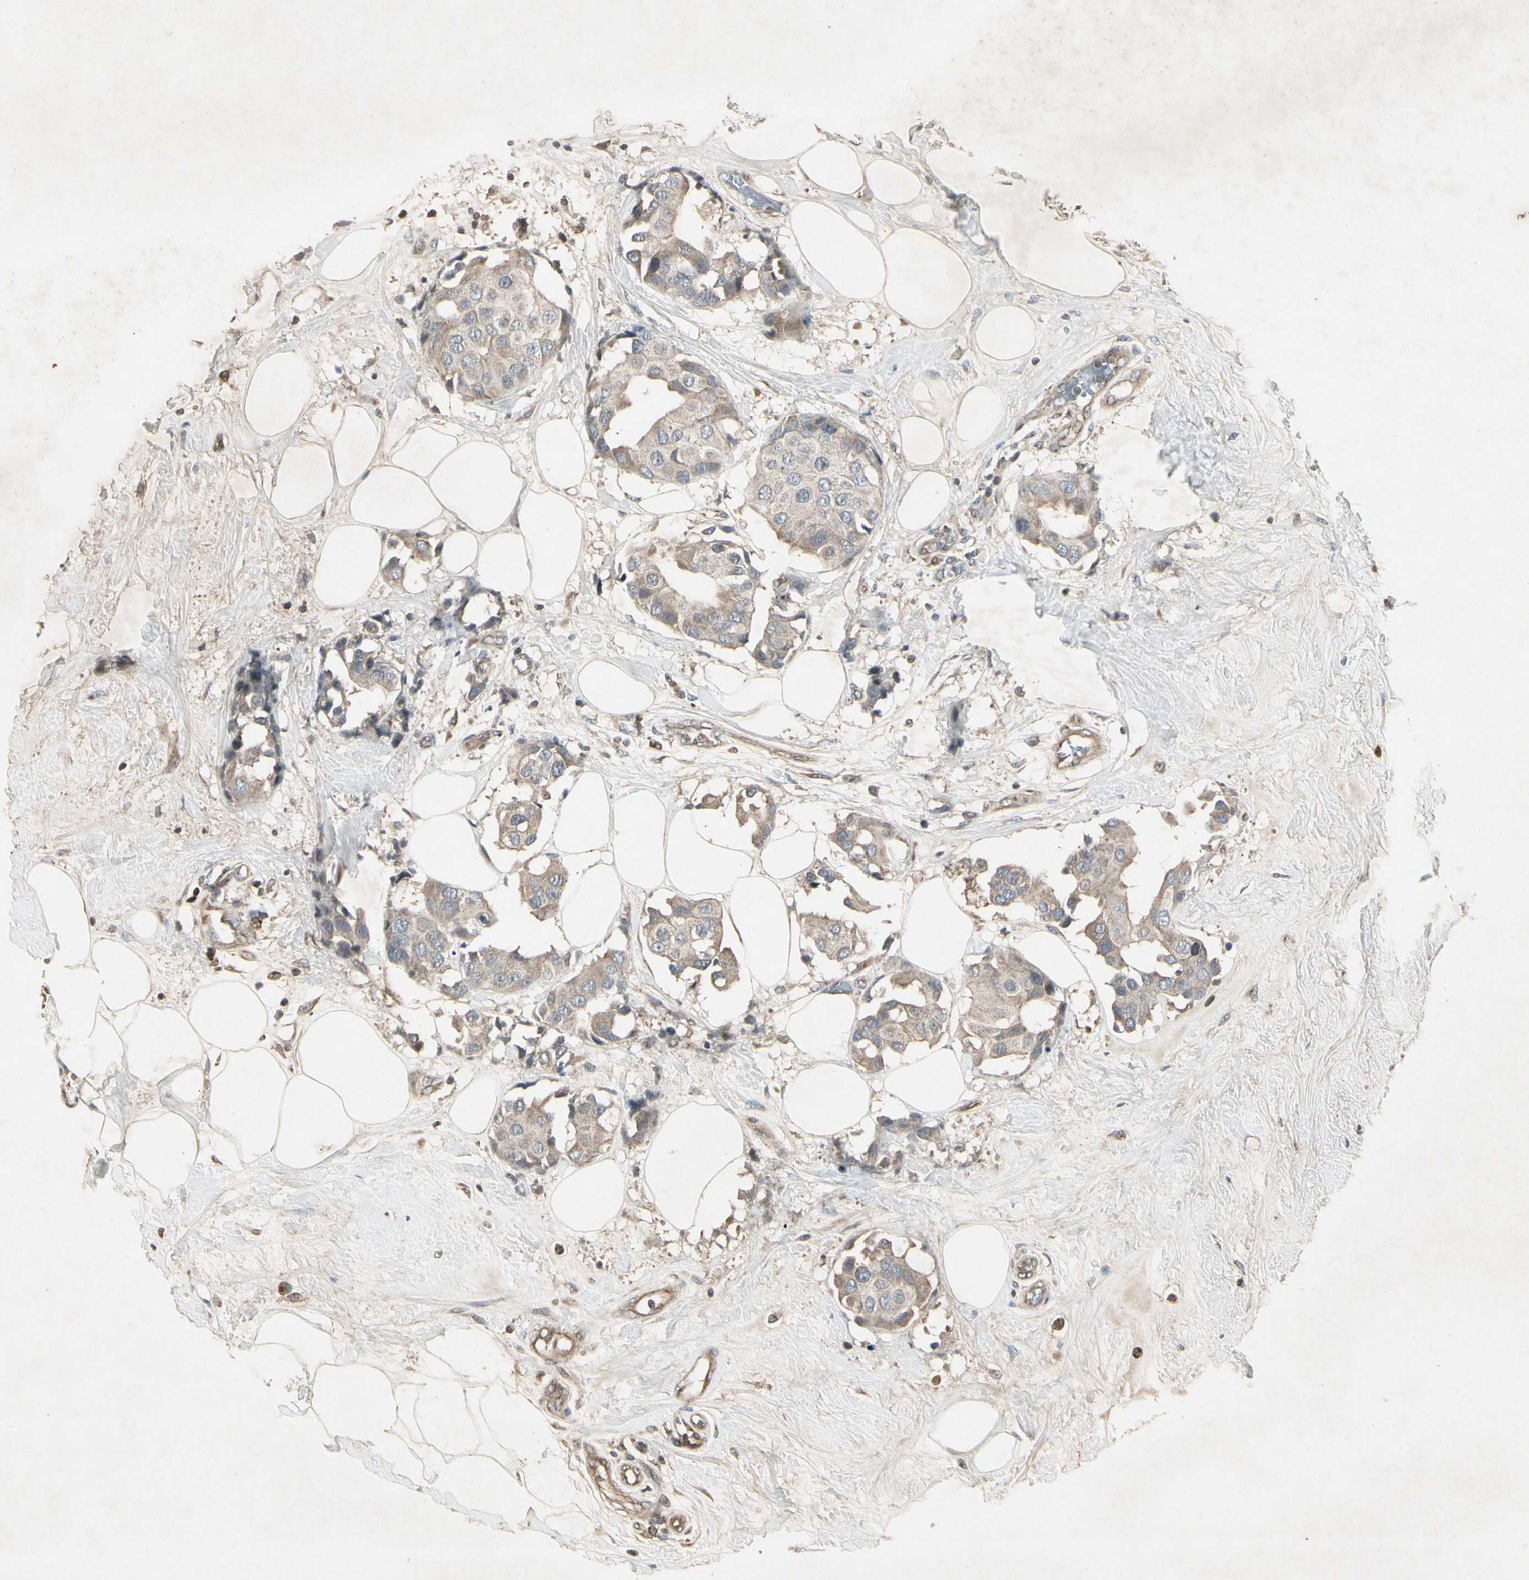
{"staining": {"intensity": "weak", "quantity": ">75%", "location": "cytoplasmic/membranous"}, "tissue": "breast cancer", "cell_type": "Tumor cells", "image_type": "cancer", "snomed": [{"axis": "morphology", "description": "Normal tissue, NOS"}, {"axis": "morphology", "description": "Duct carcinoma"}, {"axis": "topography", "description": "Breast"}], "caption": "Protein expression analysis of human intraductal carcinoma (breast) reveals weak cytoplasmic/membranous staining in approximately >75% of tumor cells.", "gene": "TEK", "patient": {"sex": "female", "age": 39}}